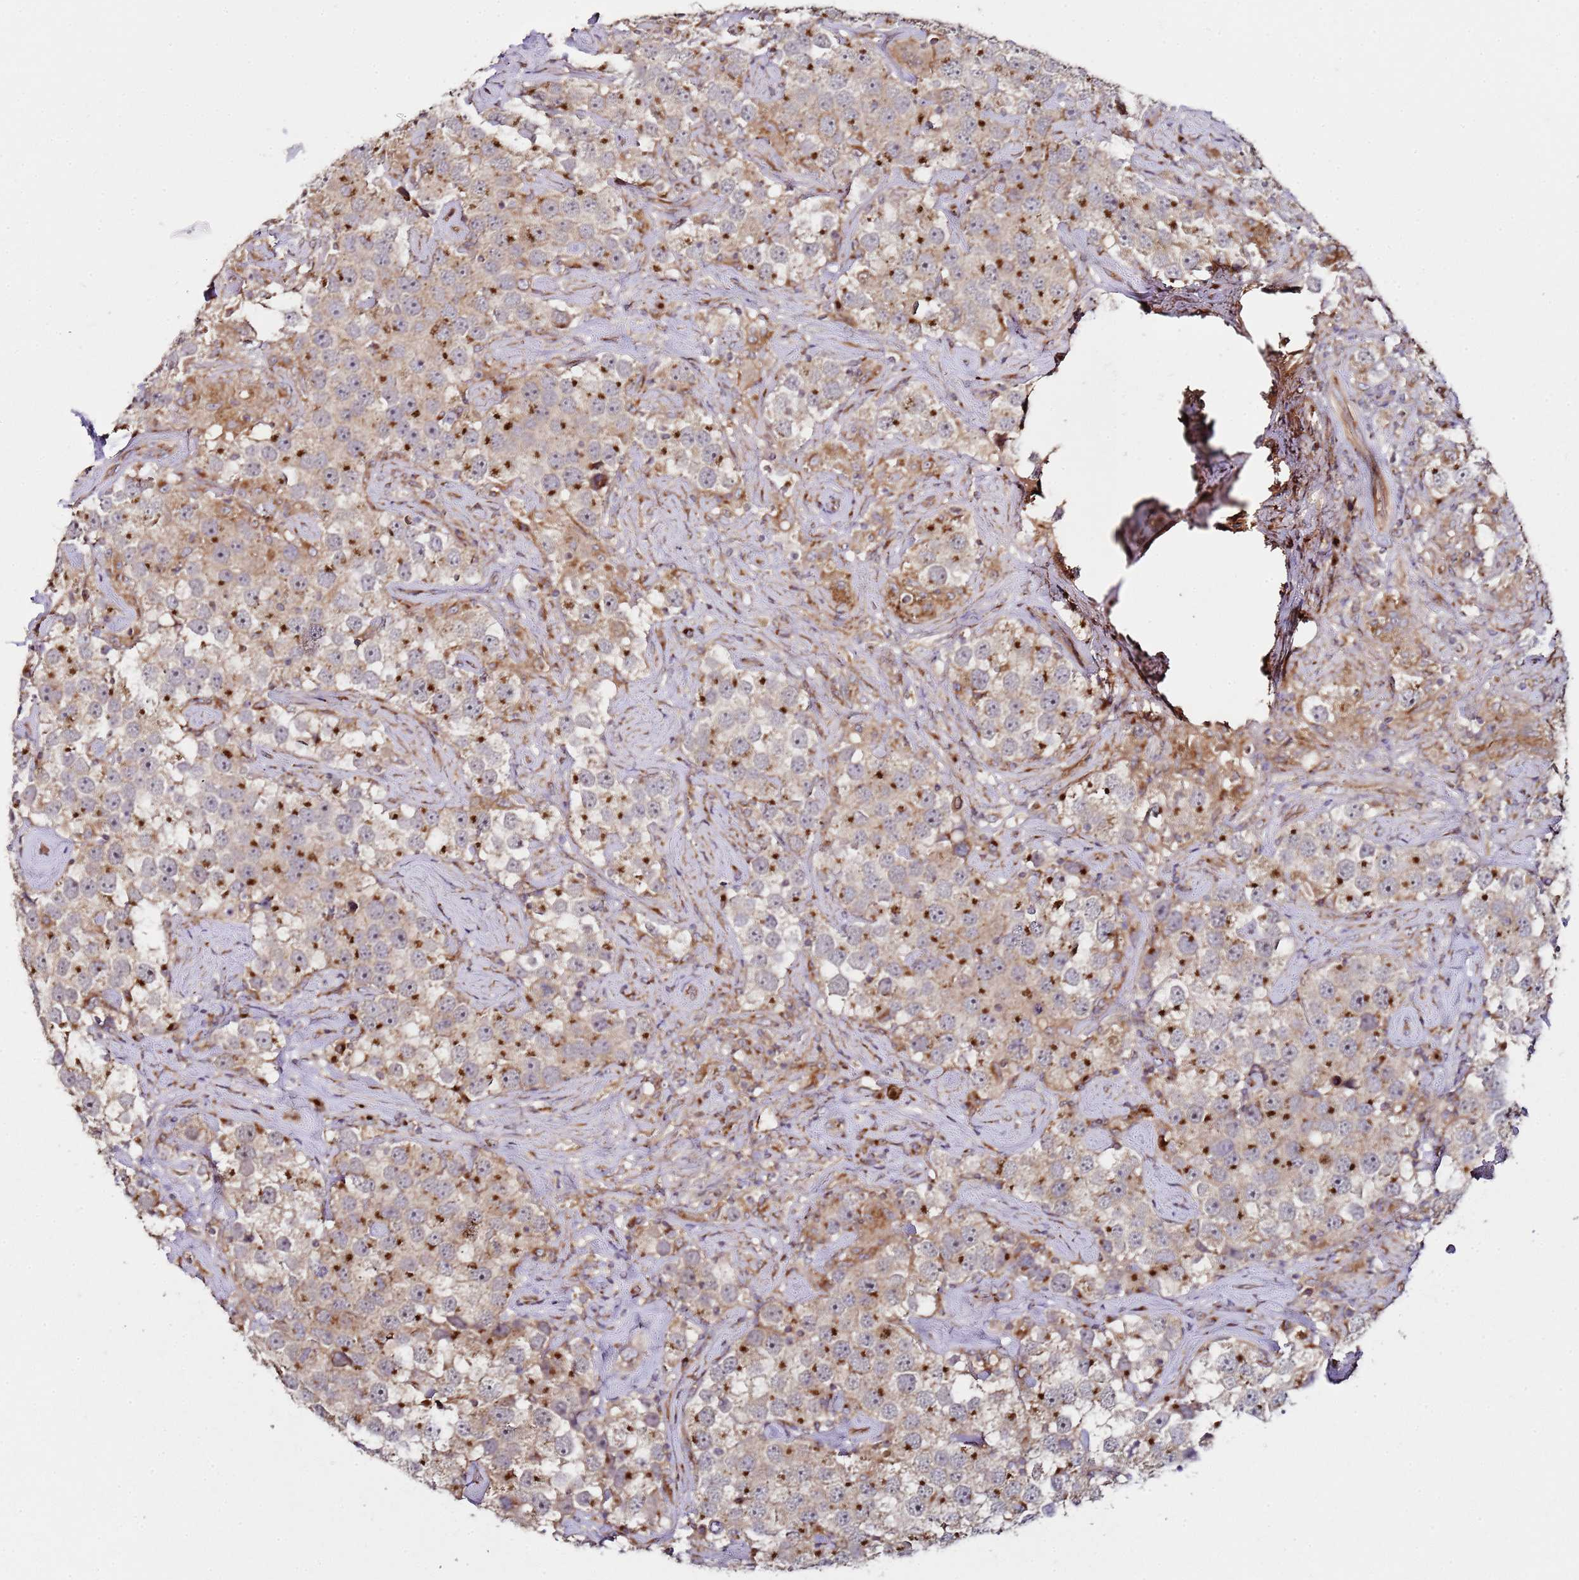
{"staining": {"intensity": "strong", "quantity": "25%-75%", "location": "cytoplasmic/membranous"}, "tissue": "testis cancer", "cell_type": "Tumor cells", "image_type": "cancer", "snomed": [{"axis": "morphology", "description": "Seminoma, NOS"}, {"axis": "topography", "description": "Testis"}], "caption": "Immunohistochemical staining of testis cancer (seminoma) demonstrates high levels of strong cytoplasmic/membranous expression in about 25%-75% of tumor cells.", "gene": "MRPL49", "patient": {"sex": "male", "age": 49}}